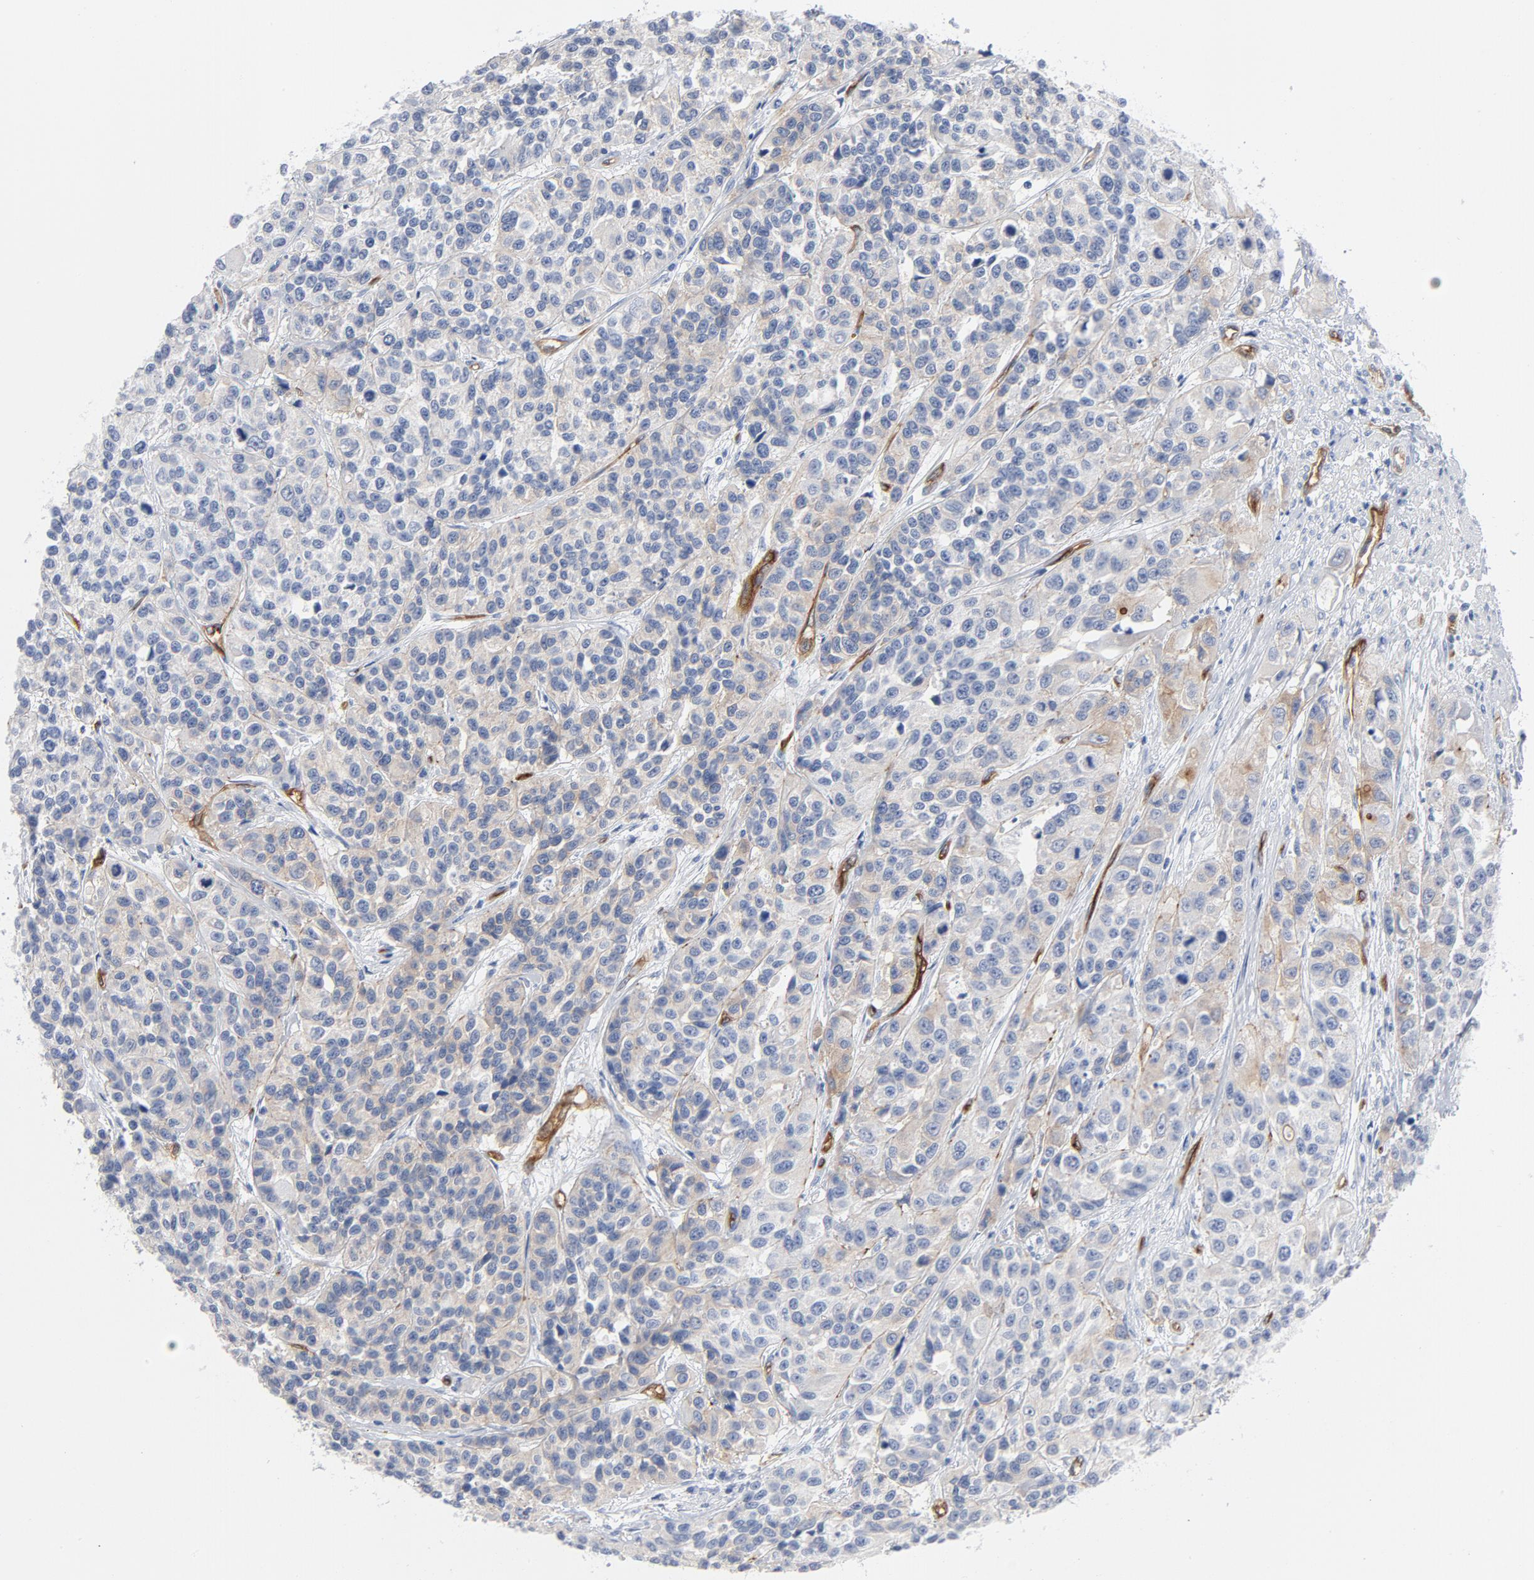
{"staining": {"intensity": "moderate", "quantity": ">75%", "location": "cytoplasmic/membranous"}, "tissue": "urothelial cancer", "cell_type": "Tumor cells", "image_type": "cancer", "snomed": [{"axis": "morphology", "description": "Urothelial carcinoma, High grade"}, {"axis": "topography", "description": "Urinary bladder"}], "caption": "Urothelial carcinoma (high-grade) stained with a protein marker demonstrates moderate staining in tumor cells.", "gene": "SHANK3", "patient": {"sex": "female", "age": 81}}